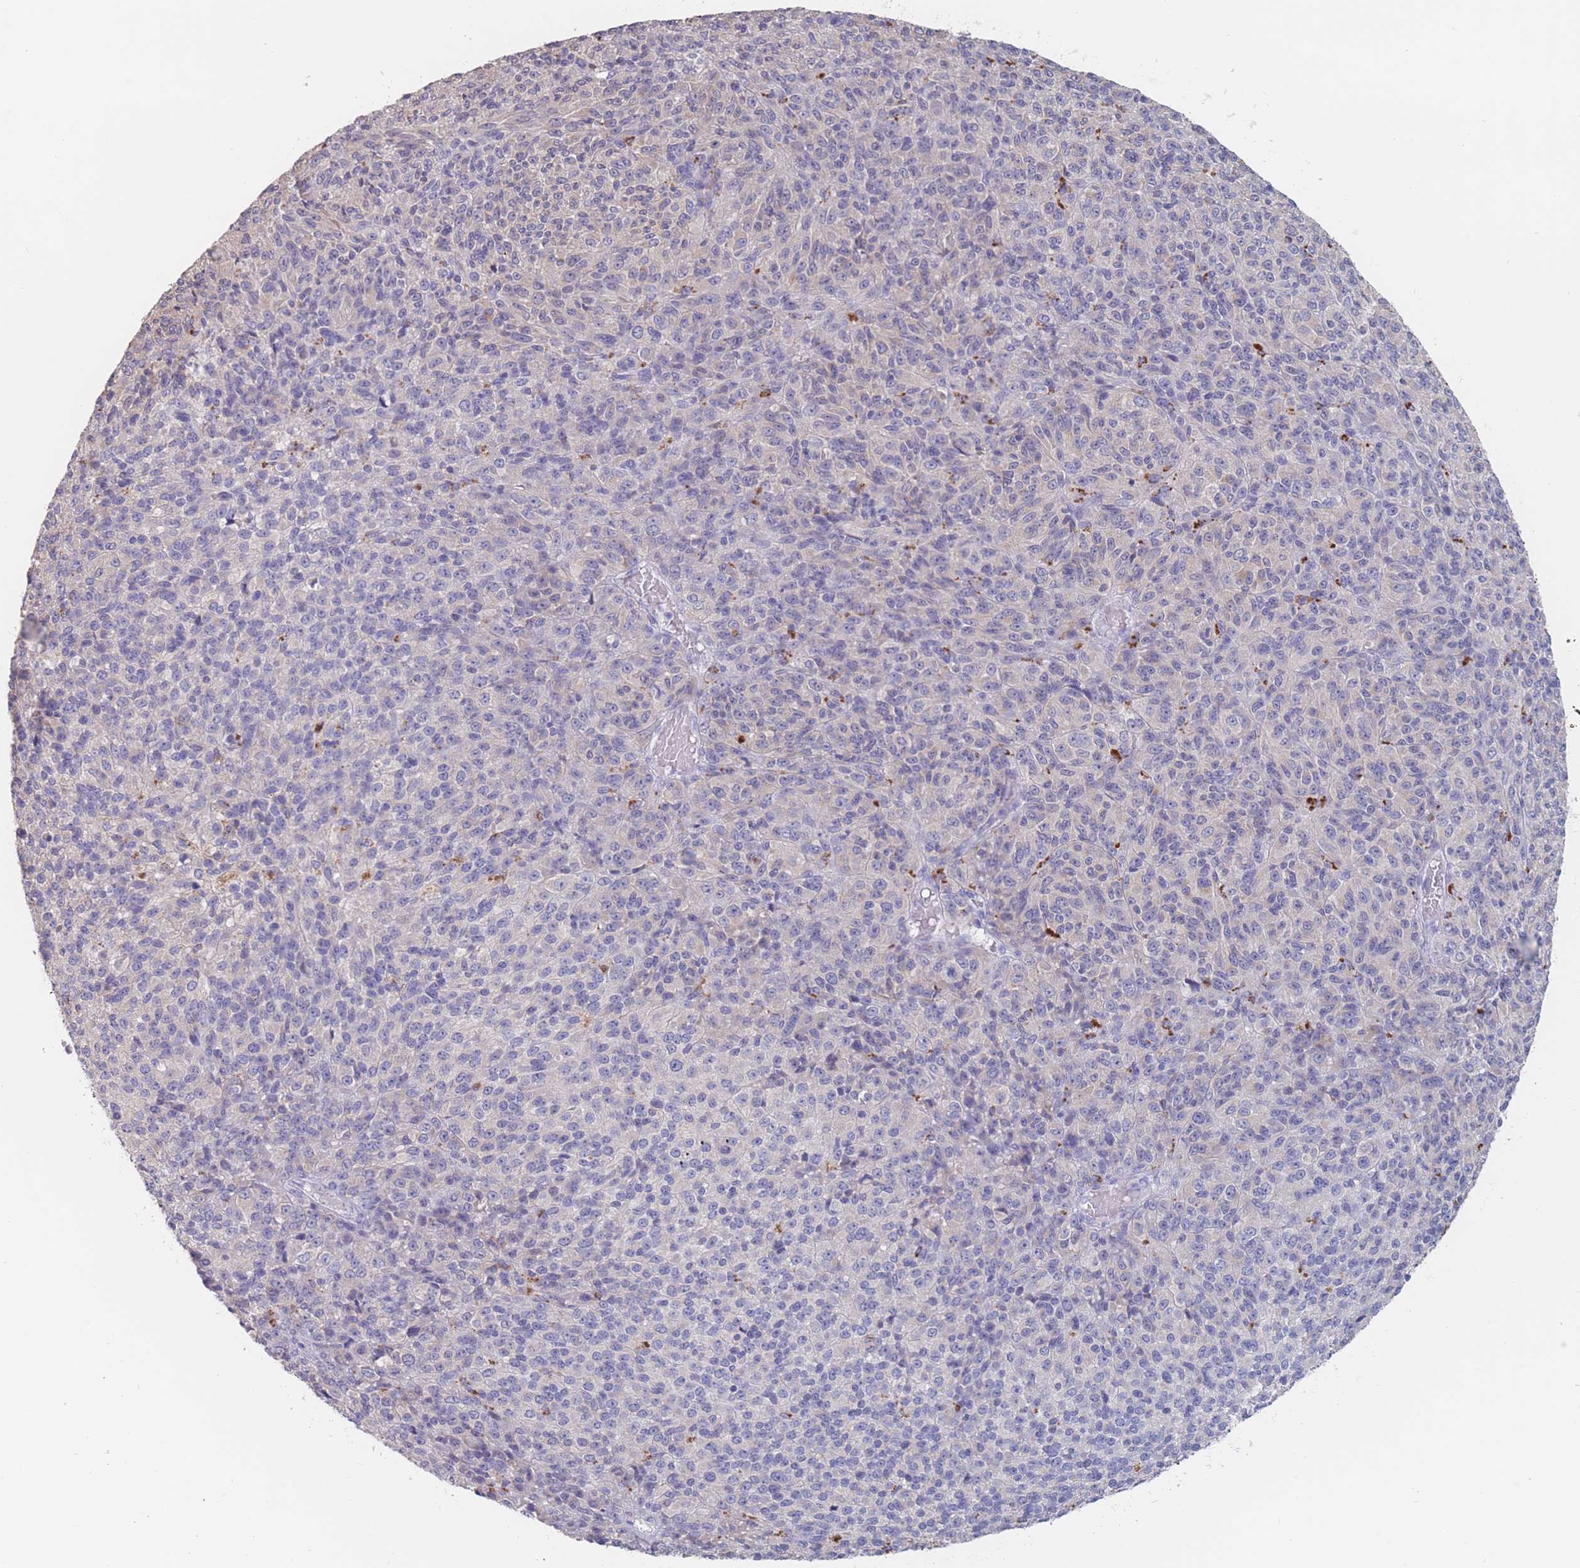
{"staining": {"intensity": "negative", "quantity": "none", "location": "none"}, "tissue": "melanoma", "cell_type": "Tumor cells", "image_type": "cancer", "snomed": [{"axis": "morphology", "description": "Malignant melanoma, Metastatic site"}, {"axis": "topography", "description": "Brain"}], "caption": "This is an immunohistochemistry (IHC) micrograph of human malignant melanoma (metastatic site). There is no staining in tumor cells.", "gene": "CYP51A1", "patient": {"sex": "female", "age": 56}}